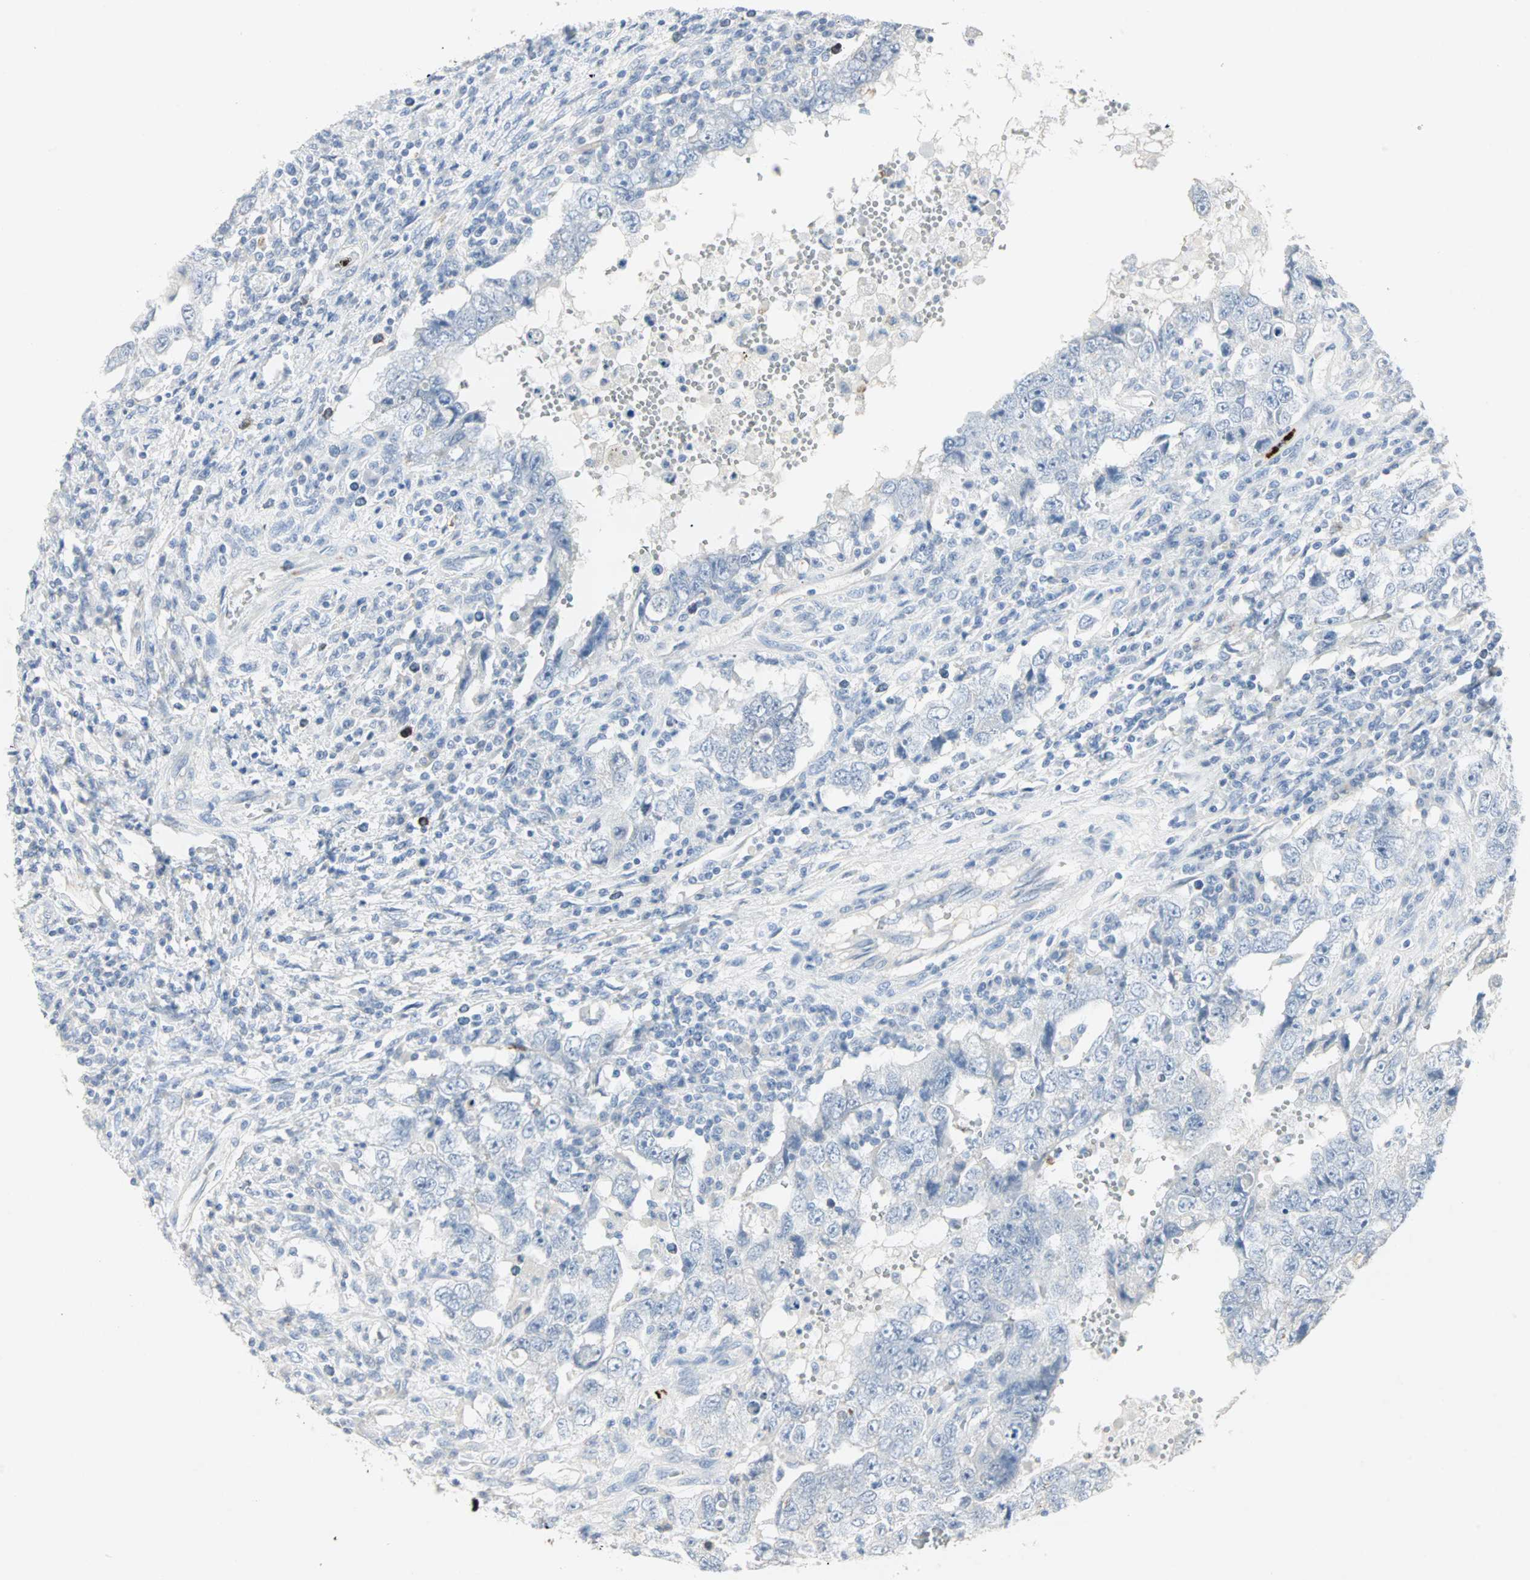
{"staining": {"intensity": "negative", "quantity": "none", "location": "none"}, "tissue": "testis cancer", "cell_type": "Tumor cells", "image_type": "cancer", "snomed": [{"axis": "morphology", "description": "Carcinoma, Embryonal, NOS"}, {"axis": "topography", "description": "Testis"}], "caption": "Human embryonal carcinoma (testis) stained for a protein using immunohistochemistry (IHC) shows no positivity in tumor cells.", "gene": "CEACAM6", "patient": {"sex": "male", "age": 26}}